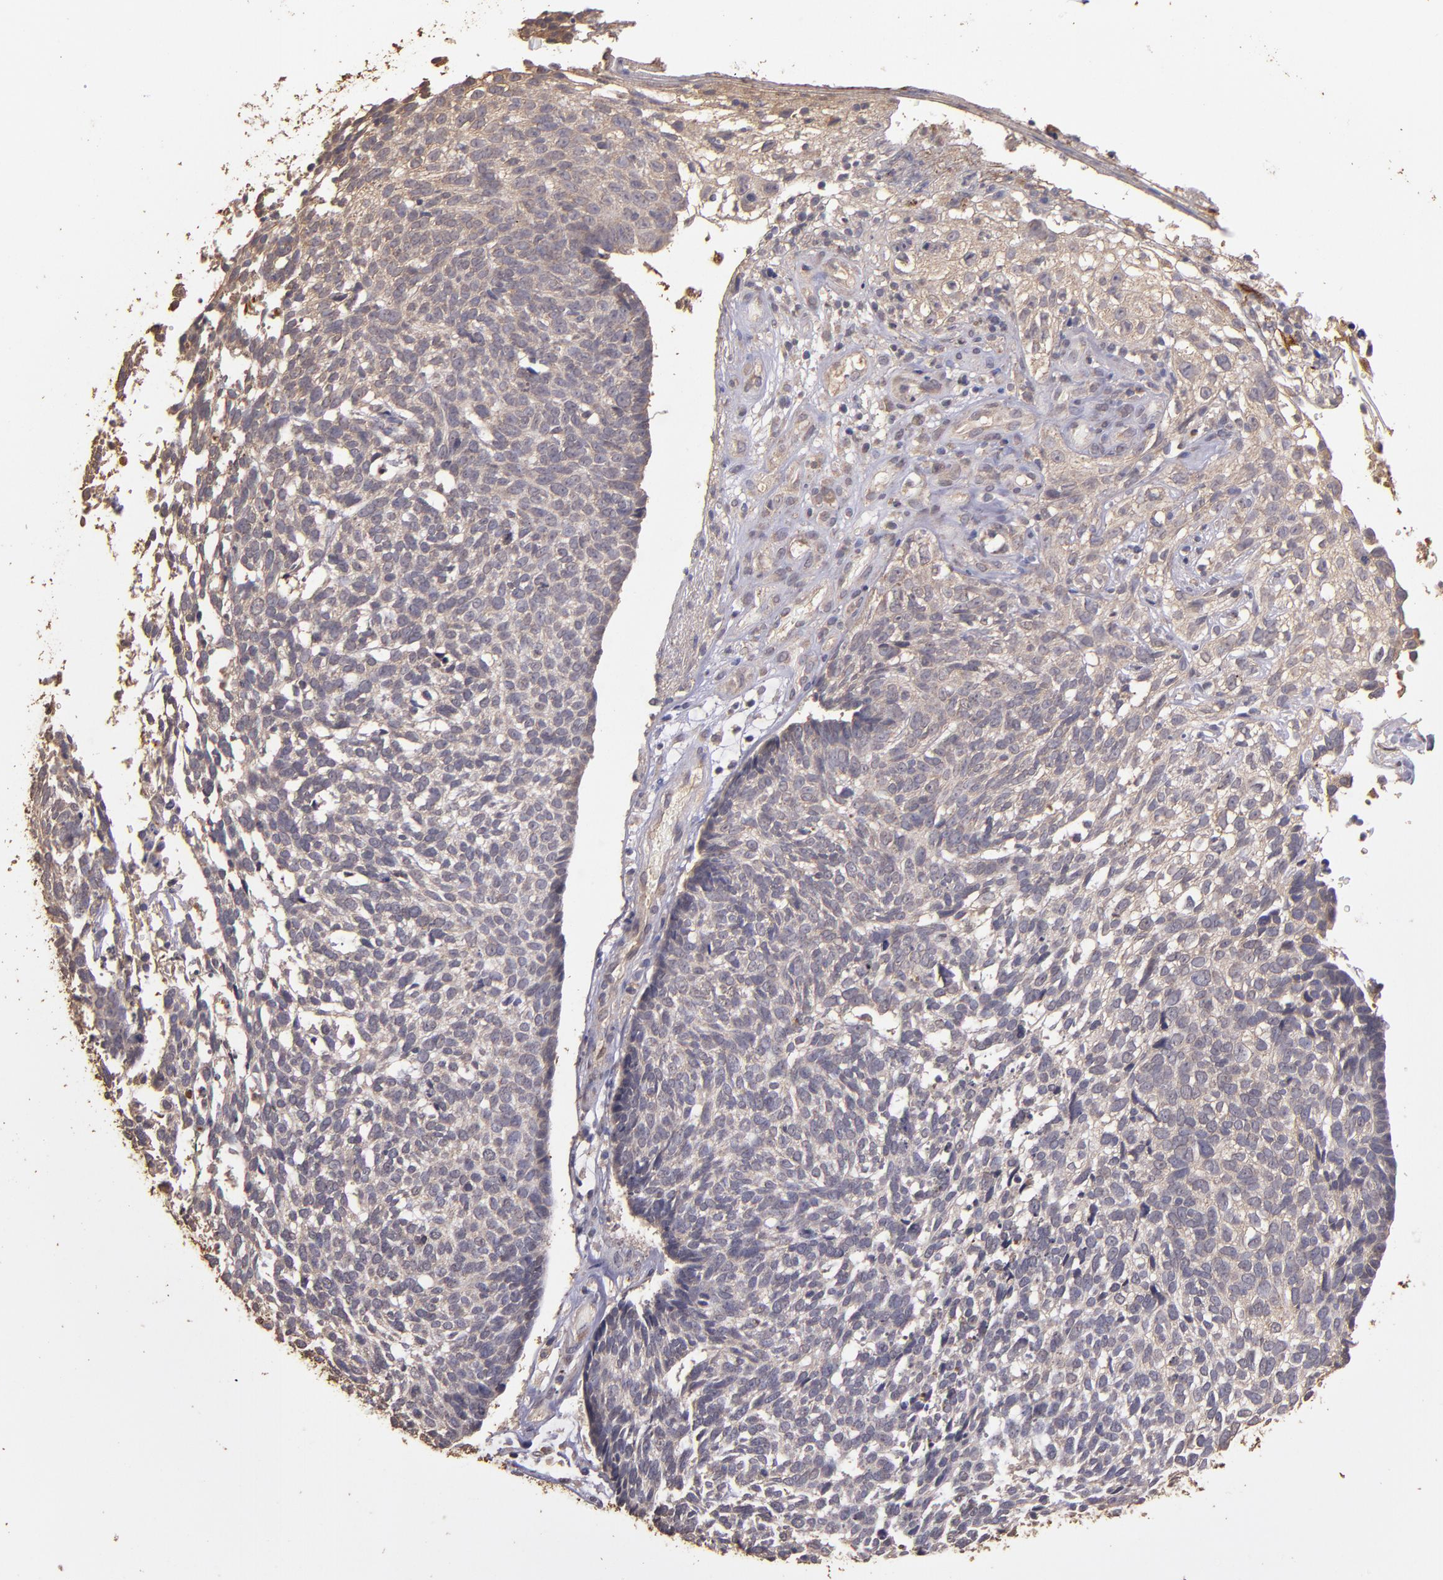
{"staining": {"intensity": "weak", "quantity": ">75%", "location": "cytoplasmic/membranous"}, "tissue": "skin cancer", "cell_type": "Tumor cells", "image_type": "cancer", "snomed": [{"axis": "morphology", "description": "Basal cell carcinoma"}, {"axis": "topography", "description": "Skin"}], "caption": "About >75% of tumor cells in human skin basal cell carcinoma show weak cytoplasmic/membranous protein staining as visualized by brown immunohistochemical staining.", "gene": "HECTD1", "patient": {"sex": "male", "age": 72}}